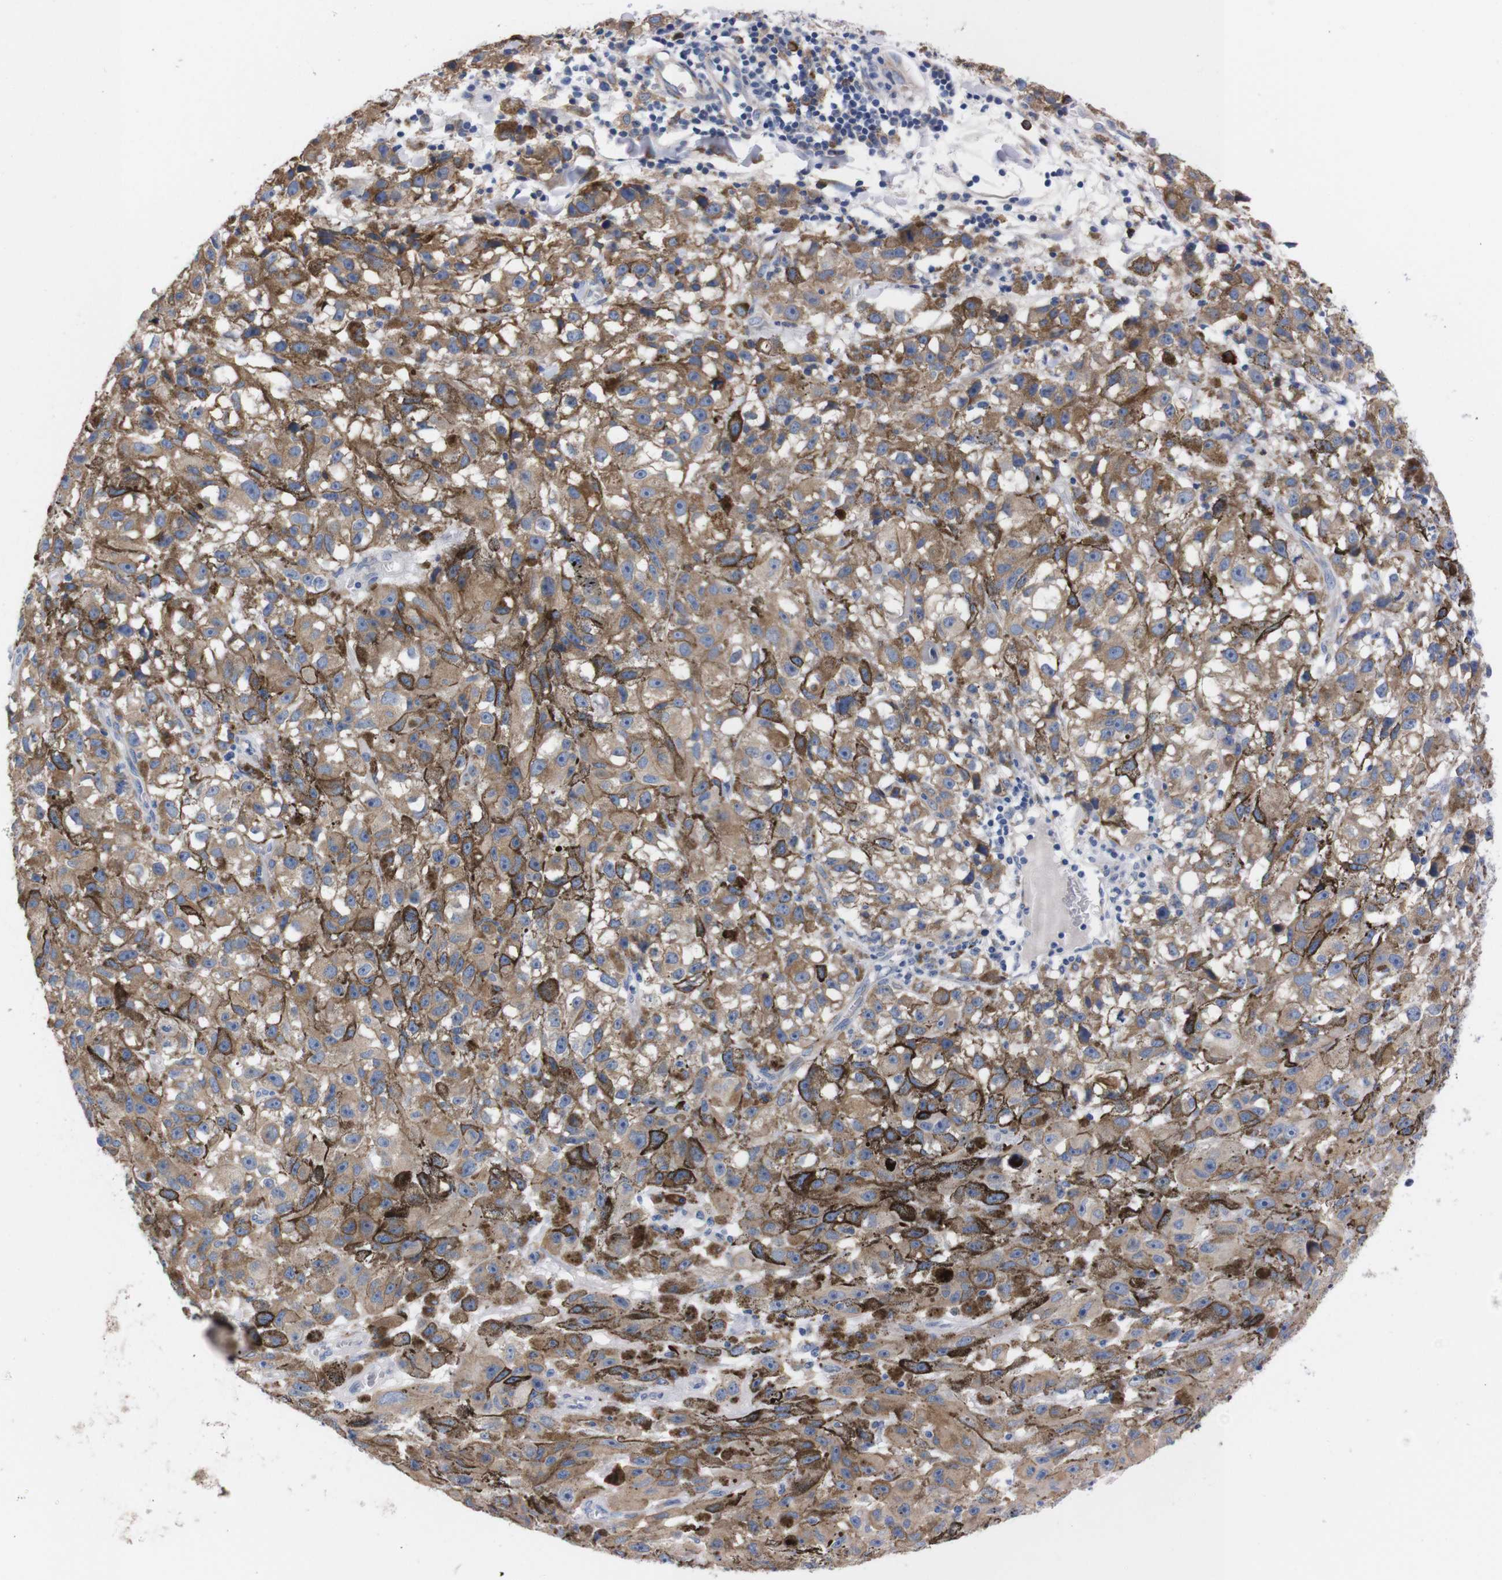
{"staining": {"intensity": "moderate", "quantity": ">75%", "location": "cytoplasmic/membranous"}, "tissue": "melanoma", "cell_type": "Tumor cells", "image_type": "cancer", "snomed": [{"axis": "morphology", "description": "Malignant melanoma, NOS"}, {"axis": "topography", "description": "Skin"}], "caption": "The image reveals immunohistochemical staining of melanoma. There is moderate cytoplasmic/membranous expression is seen in about >75% of tumor cells.", "gene": "NEBL", "patient": {"sex": "female", "age": 104}}